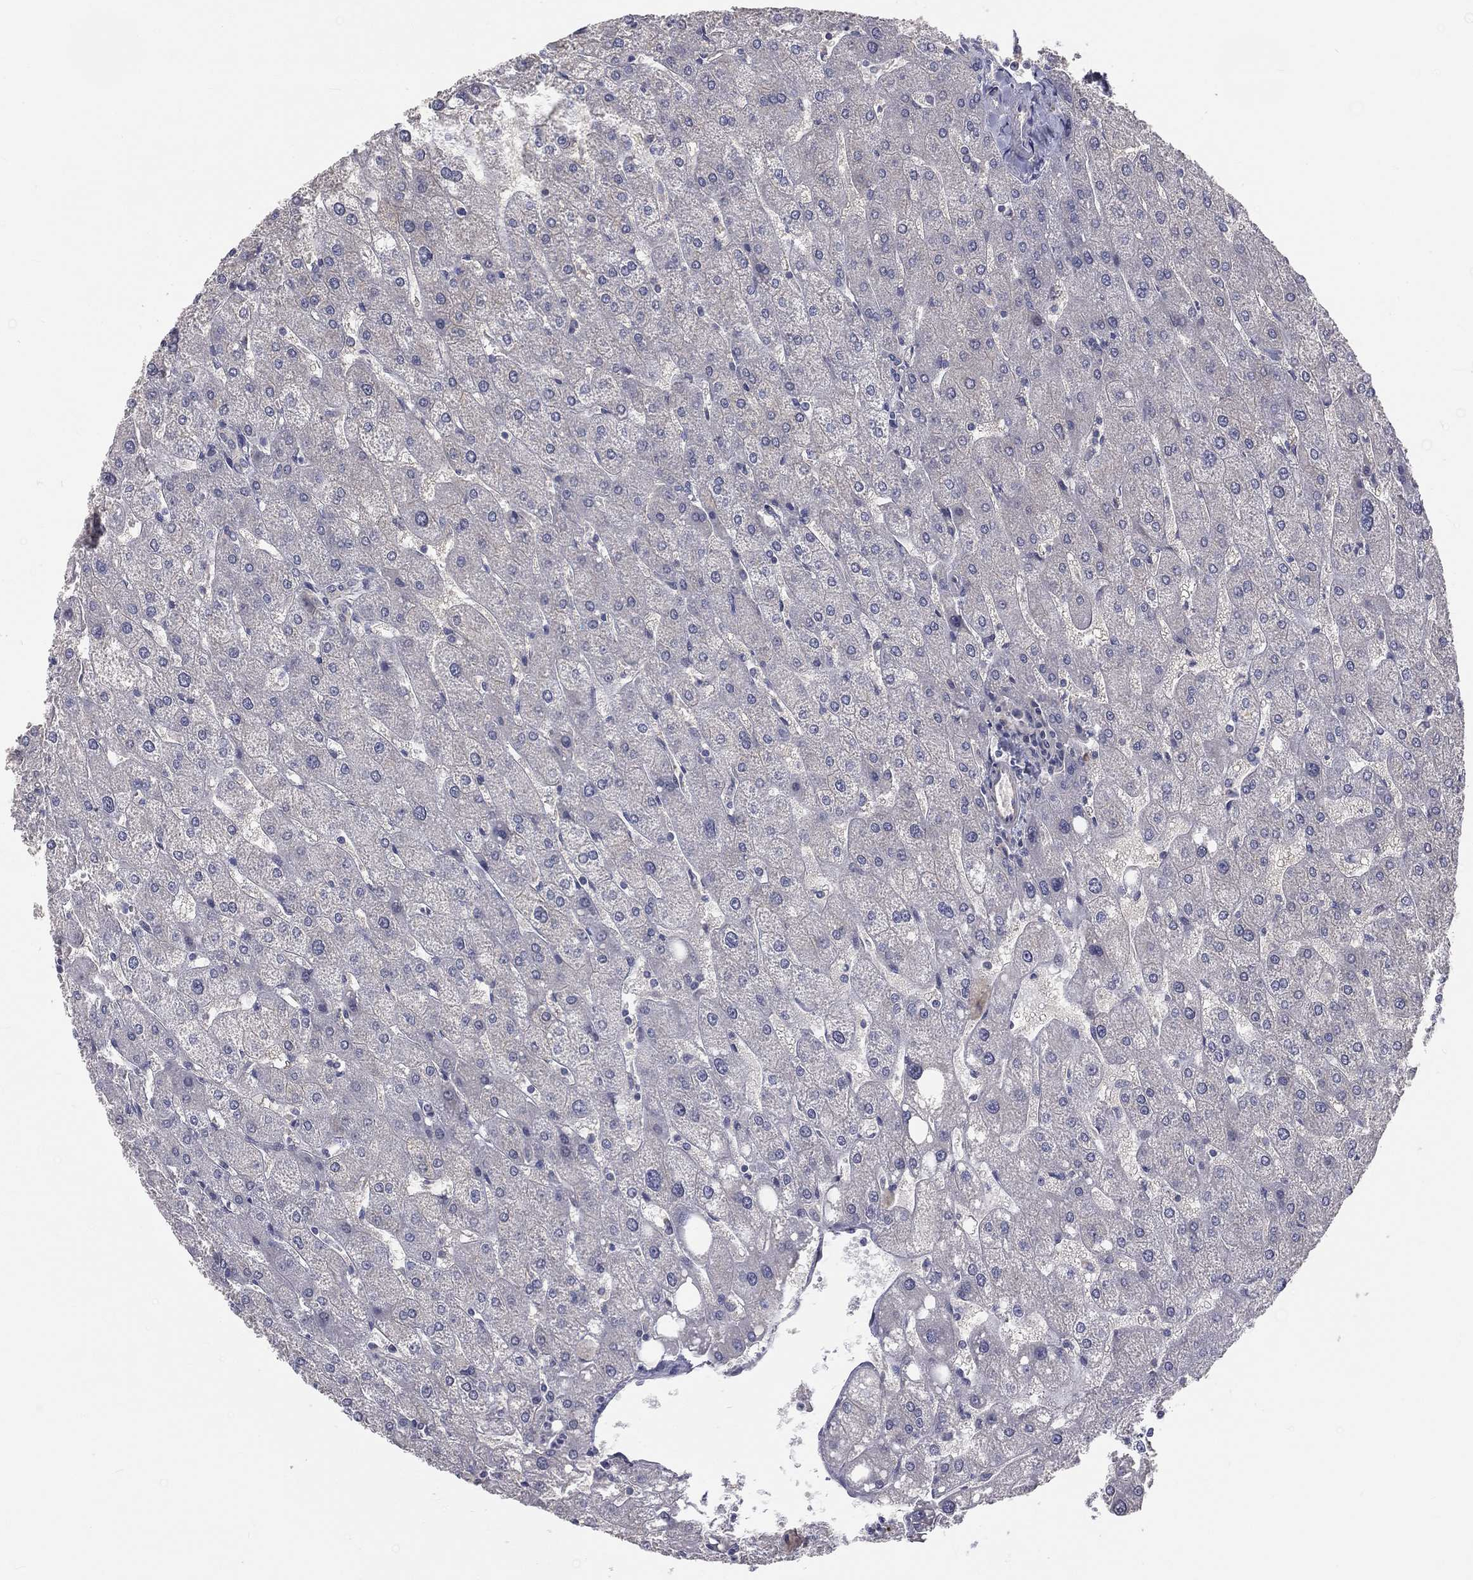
{"staining": {"intensity": "negative", "quantity": "none", "location": "none"}, "tissue": "liver", "cell_type": "Cholangiocytes", "image_type": "normal", "snomed": [{"axis": "morphology", "description": "Normal tissue, NOS"}, {"axis": "topography", "description": "Liver"}], "caption": "Immunohistochemical staining of benign human liver displays no significant expression in cholangiocytes.", "gene": "CROCC", "patient": {"sex": "male", "age": 67}}